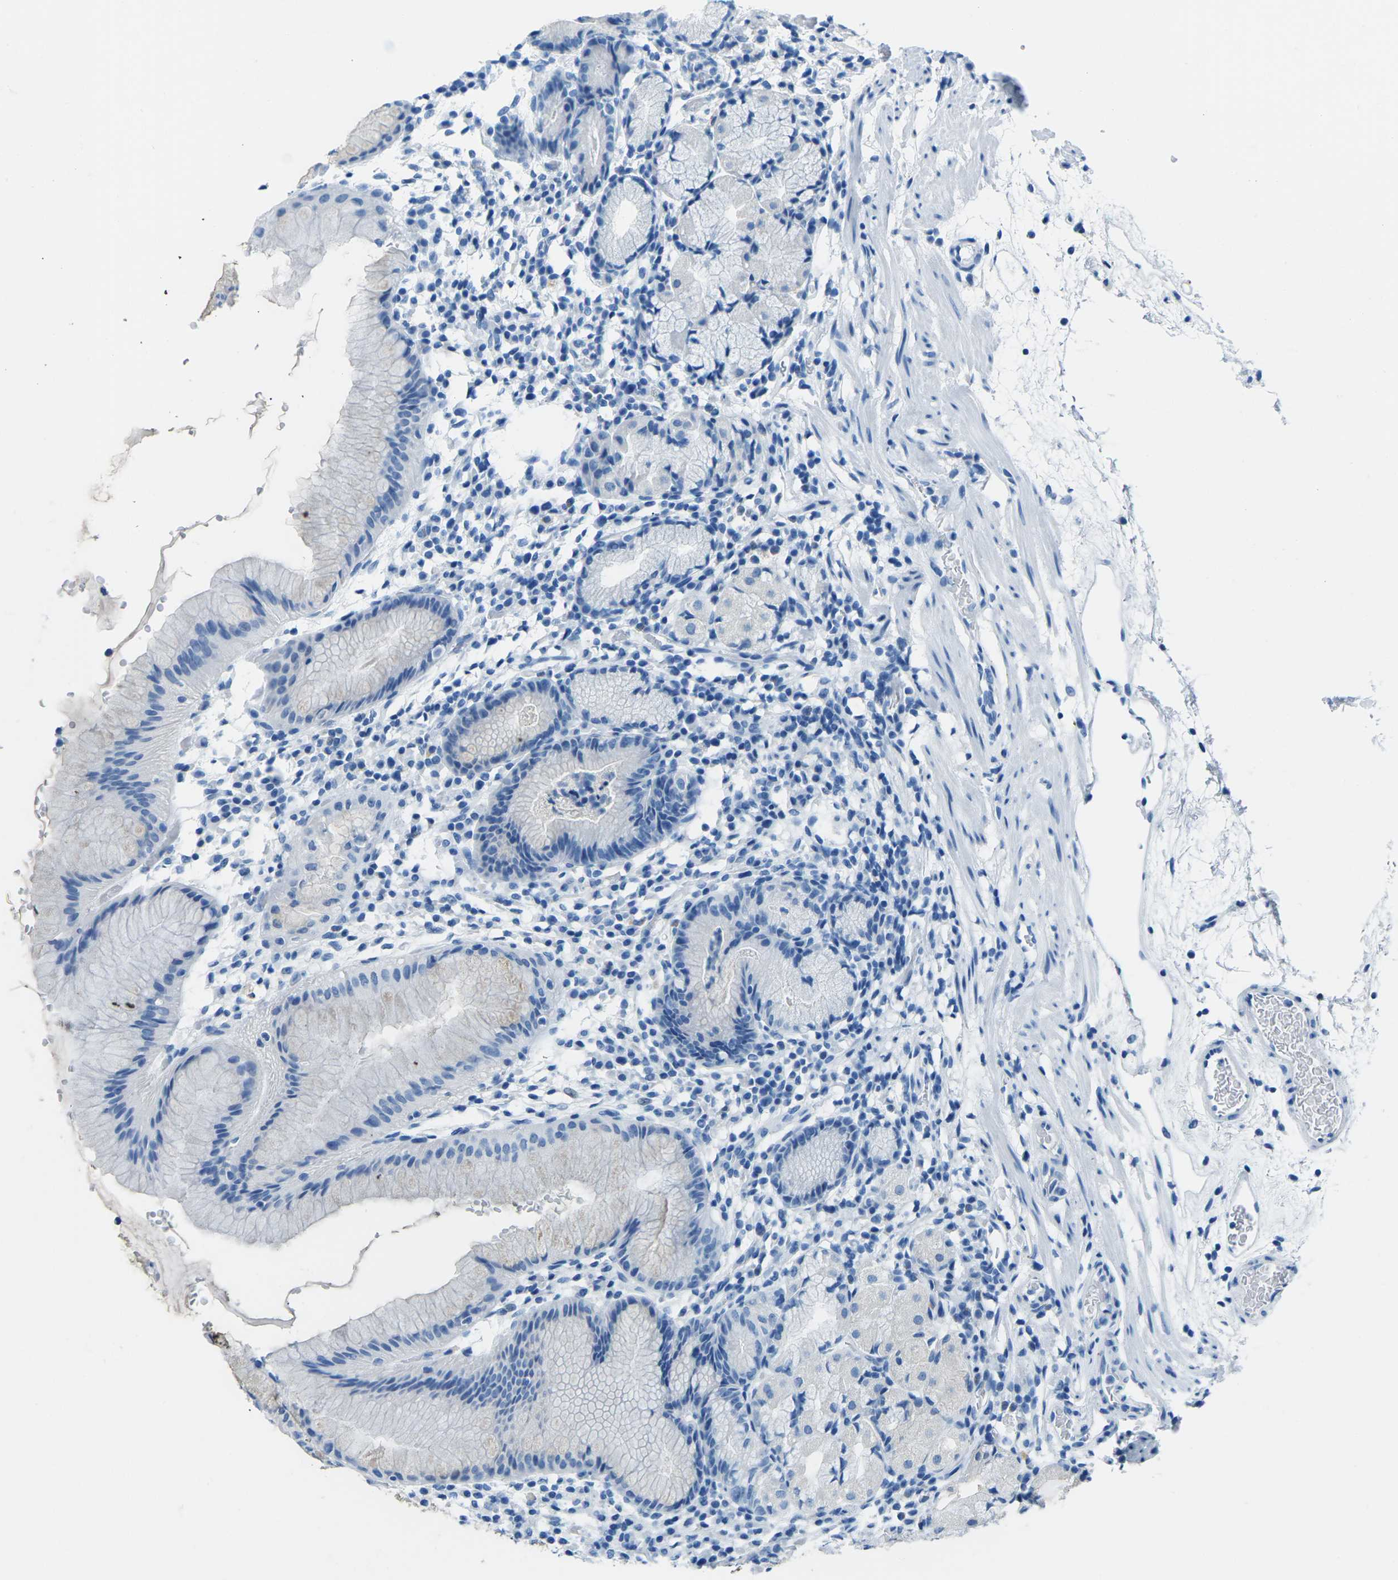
{"staining": {"intensity": "negative", "quantity": "none", "location": "none"}, "tissue": "stomach", "cell_type": "Glandular cells", "image_type": "normal", "snomed": [{"axis": "morphology", "description": "Normal tissue, NOS"}, {"axis": "topography", "description": "Stomach"}, {"axis": "topography", "description": "Stomach, lower"}], "caption": "Stomach was stained to show a protein in brown. There is no significant positivity in glandular cells.", "gene": "MYH8", "patient": {"sex": "female", "age": 75}}